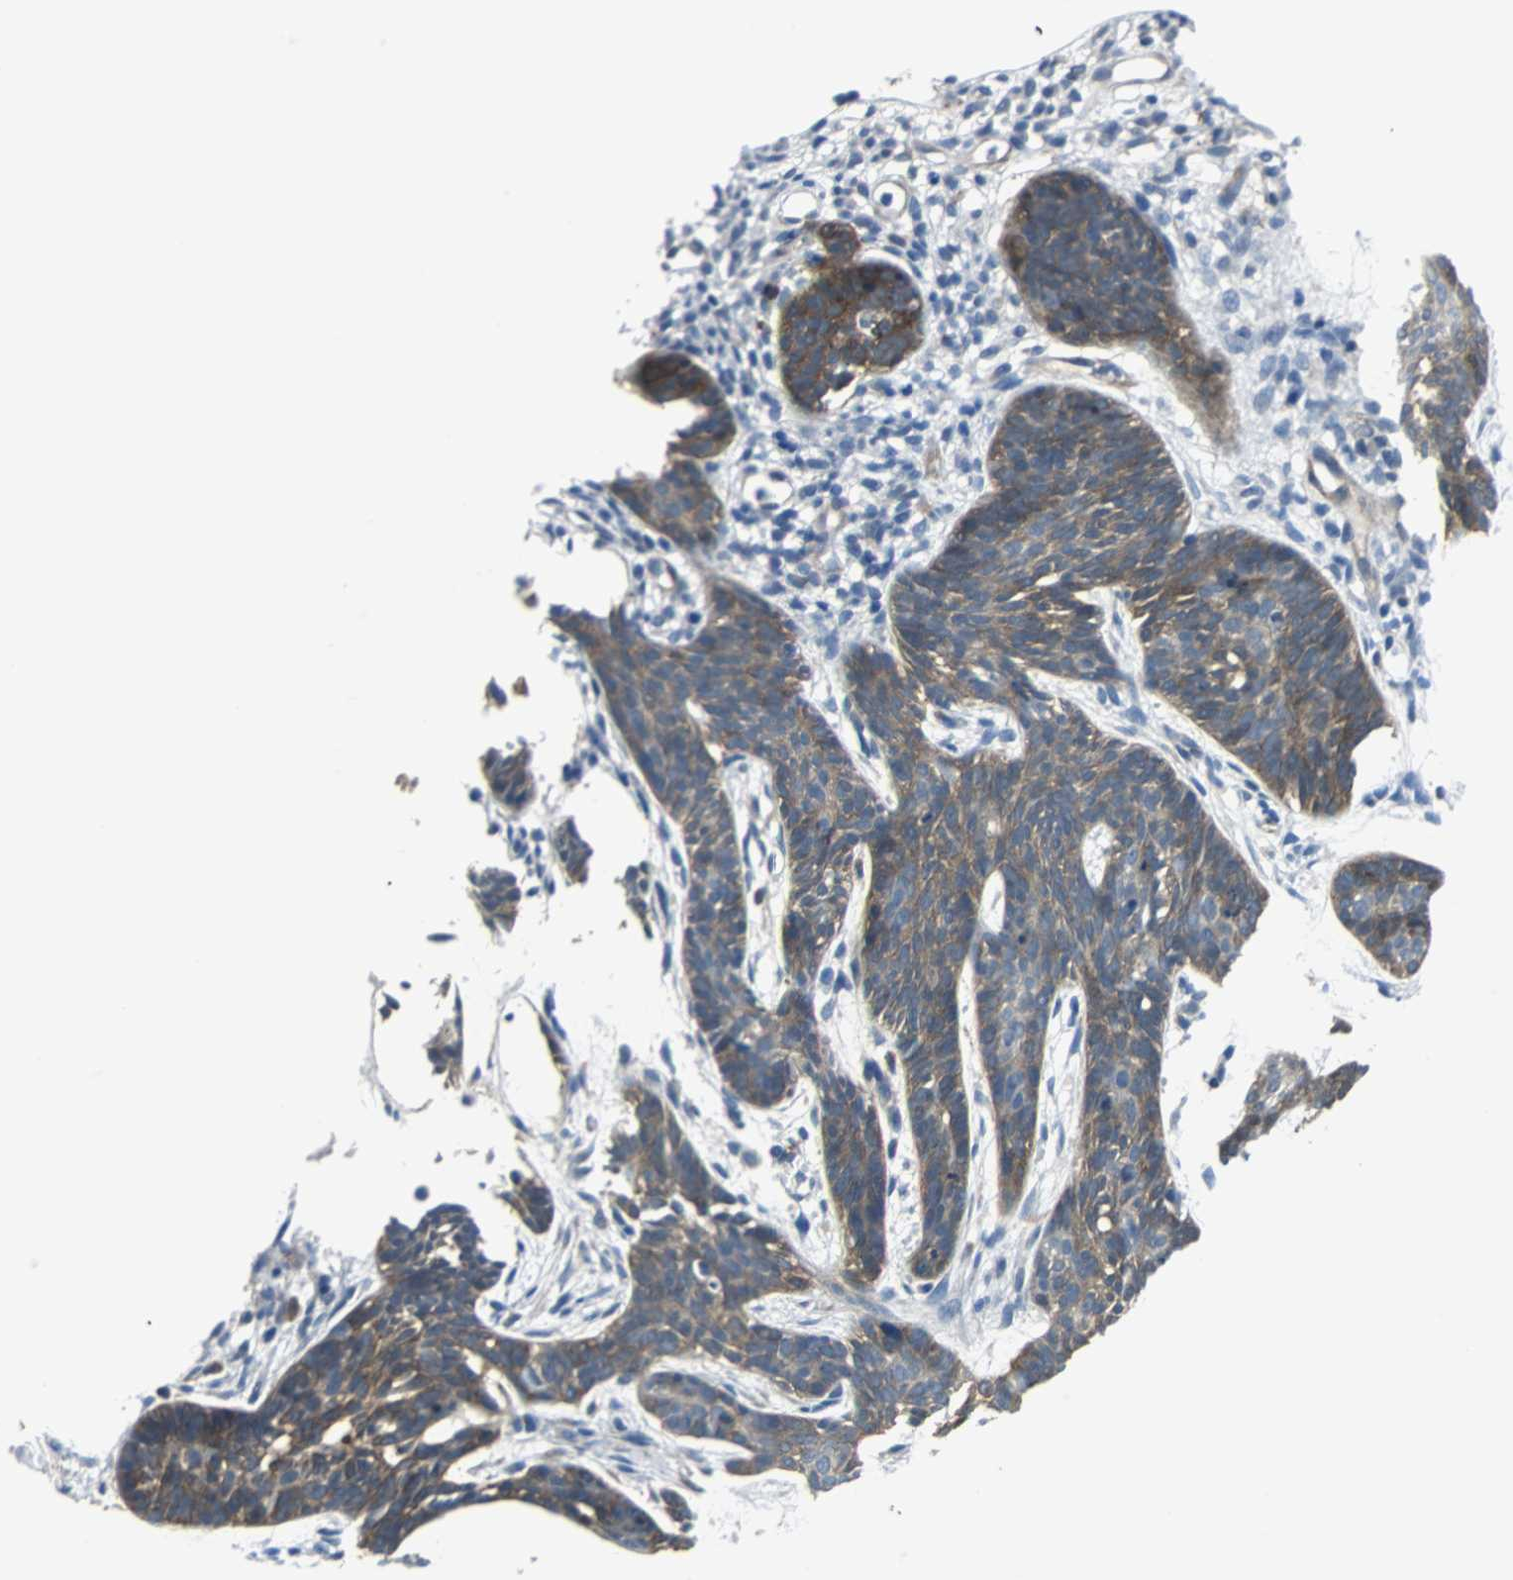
{"staining": {"intensity": "moderate", "quantity": "25%-75%", "location": "cytoplasmic/membranous"}, "tissue": "skin cancer", "cell_type": "Tumor cells", "image_type": "cancer", "snomed": [{"axis": "morphology", "description": "Normal tissue, NOS"}, {"axis": "morphology", "description": "Basal cell carcinoma"}, {"axis": "topography", "description": "Skin"}], "caption": "Skin cancer (basal cell carcinoma) stained for a protein demonstrates moderate cytoplasmic/membranous positivity in tumor cells.", "gene": "FHL2", "patient": {"sex": "female", "age": 69}}